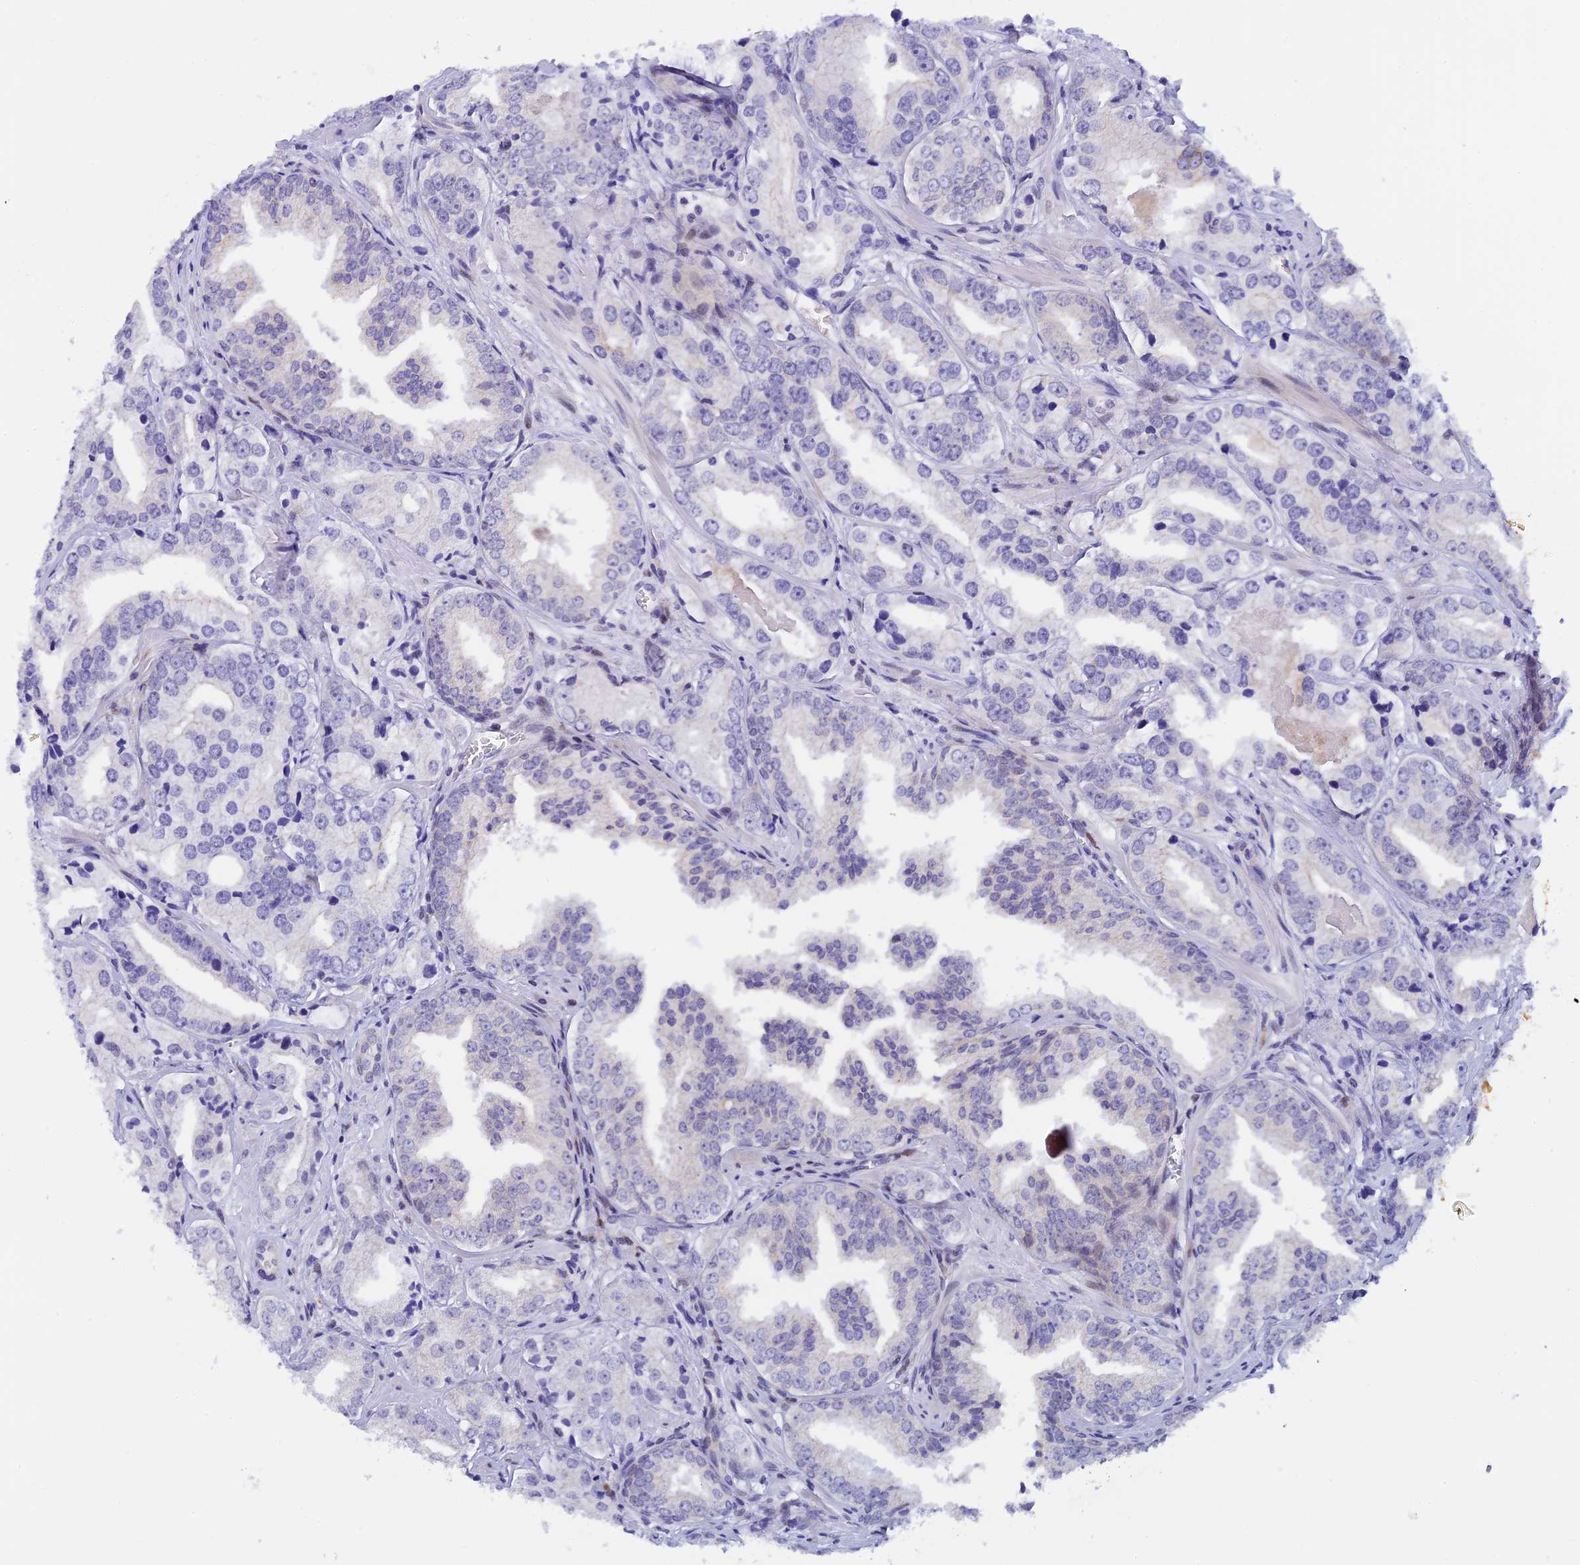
{"staining": {"intensity": "negative", "quantity": "none", "location": "none"}, "tissue": "prostate cancer", "cell_type": "Tumor cells", "image_type": "cancer", "snomed": [{"axis": "morphology", "description": "Adenocarcinoma, Low grade"}, {"axis": "topography", "description": "Prostate"}], "caption": "This histopathology image is of prostate adenocarcinoma (low-grade) stained with immunohistochemistry to label a protein in brown with the nuclei are counter-stained blue. There is no positivity in tumor cells. The staining is performed using DAB (3,3'-diaminobenzidine) brown chromogen with nuclei counter-stained in using hematoxylin.", "gene": "RASGEF1B", "patient": {"sex": "male", "age": 60}}